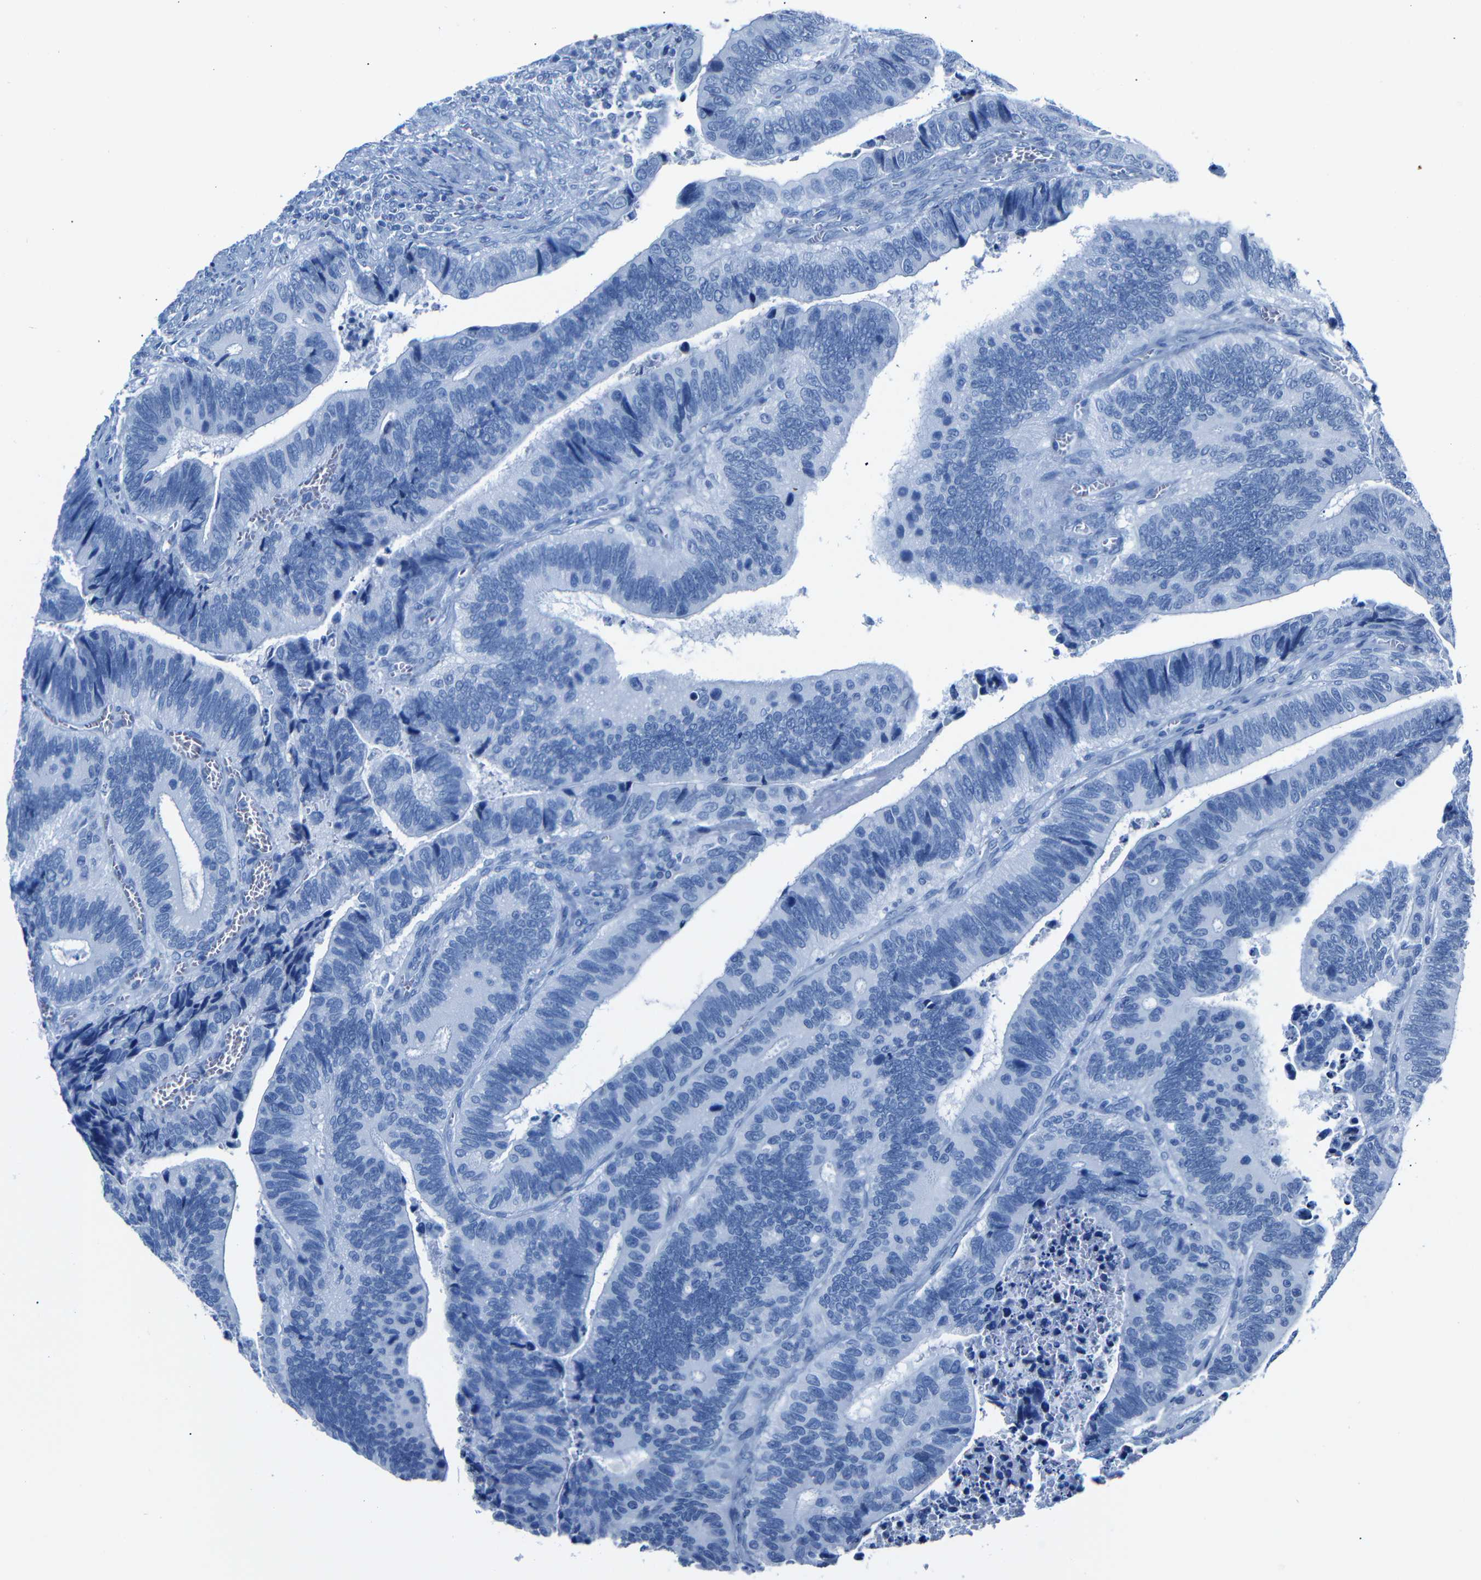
{"staining": {"intensity": "negative", "quantity": "none", "location": "none"}, "tissue": "colorectal cancer", "cell_type": "Tumor cells", "image_type": "cancer", "snomed": [{"axis": "morphology", "description": "Inflammation, NOS"}, {"axis": "morphology", "description": "Adenocarcinoma, NOS"}, {"axis": "topography", "description": "Colon"}], "caption": "Immunohistochemistry (IHC) of colorectal cancer exhibits no expression in tumor cells. Brightfield microscopy of IHC stained with DAB (brown) and hematoxylin (blue), captured at high magnification.", "gene": "CLDN11", "patient": {"sex": "male", "age": 72}}